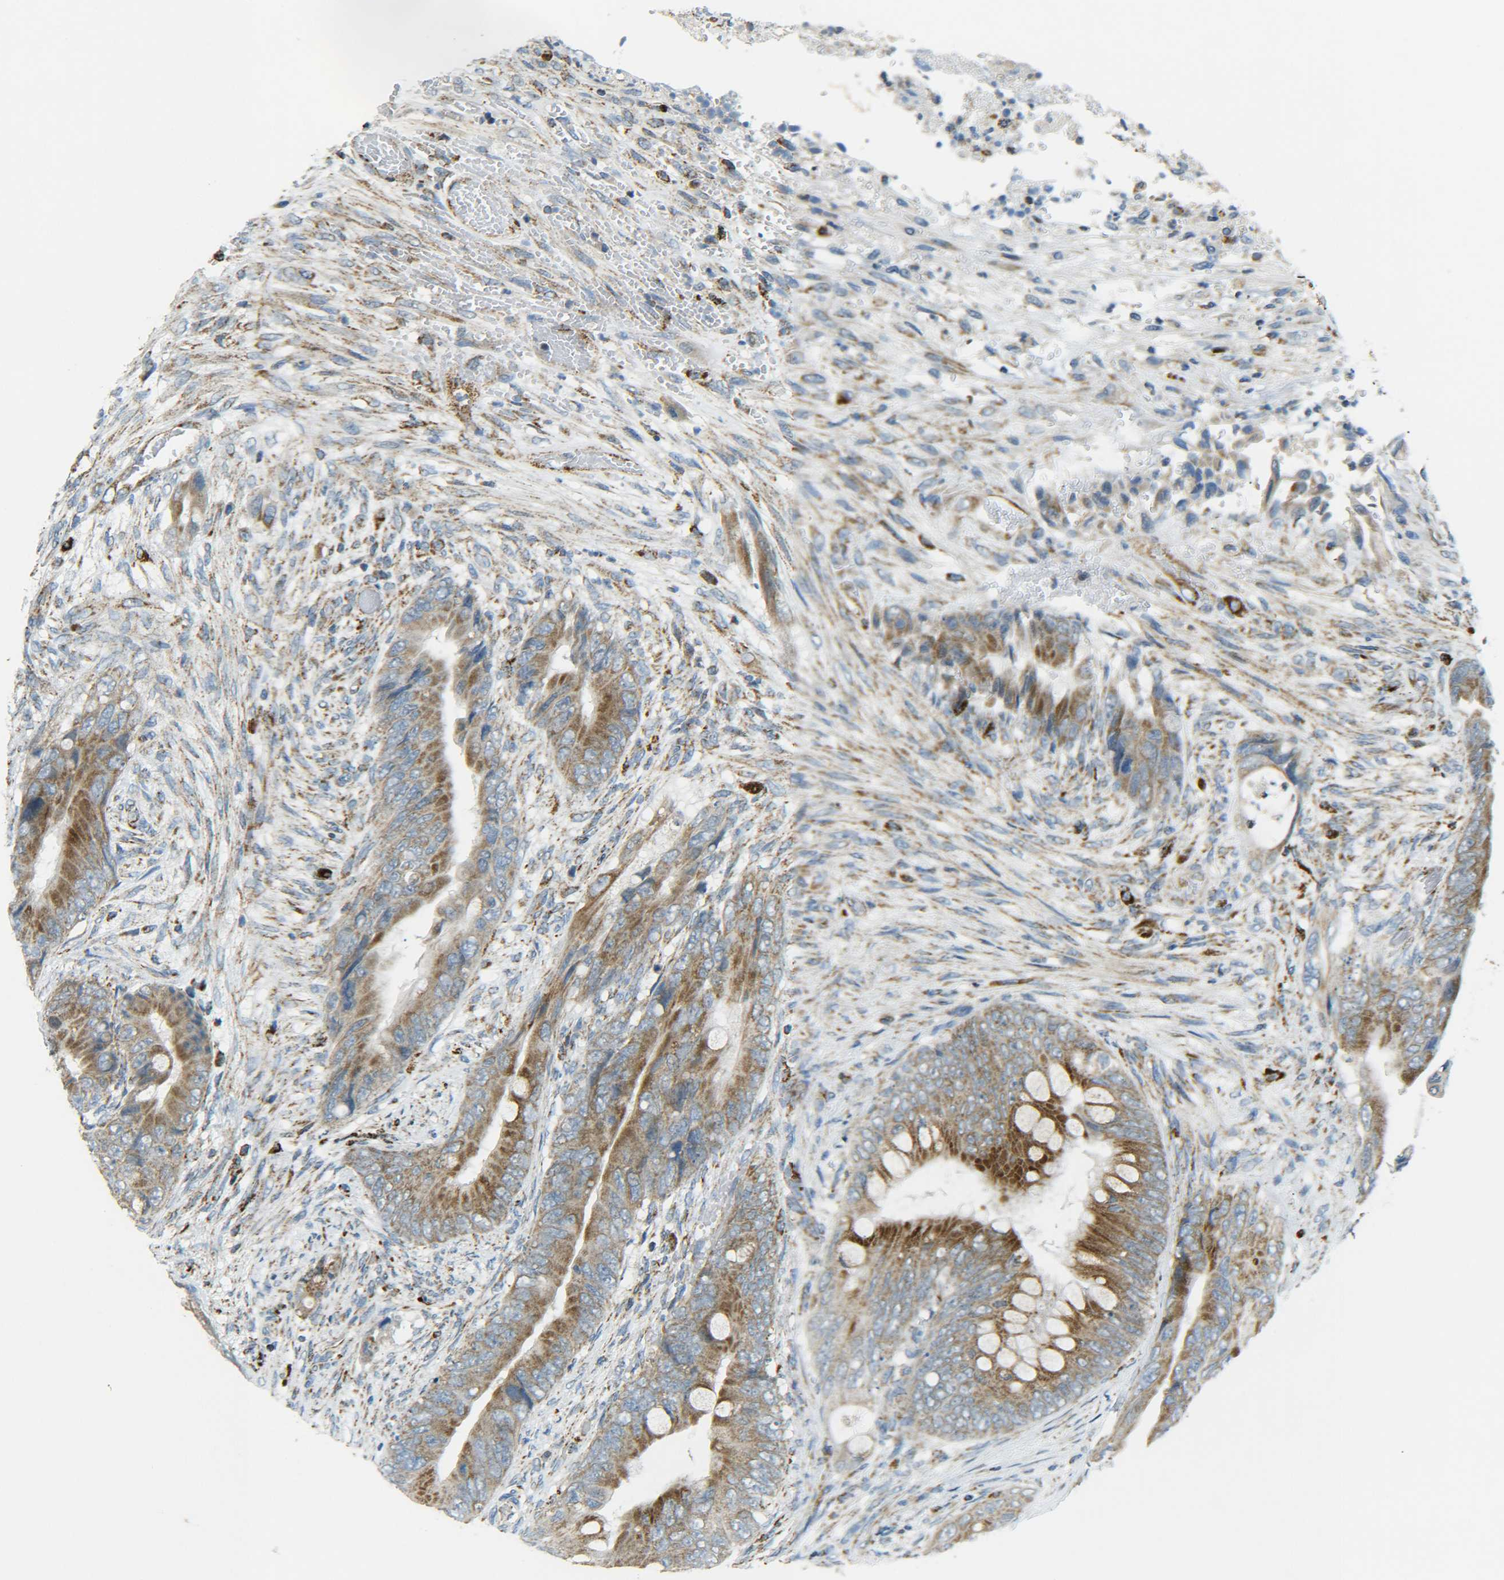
{"staining": {"intensity": "moderate", "quantity": ">75%", "location": "cytoplasmic/membranous"}, "tissue": "colorectal cancer", "cell_type": "Tumor cells", "image_type": "cancer", "snomed": [{"axis": "morphology", "description": "Adenocarcinoma, NOS"}, {"axis": "topography", "description": "Rectum"}], "caption": "Immunohistochemistry of colorectal cancer demonstrates medium levels of moderate cytoplasmic/membranous expression in about >75% of tumor cells.", "gene": "CYB5R1", "patient": {"sex": "female", "age": 77}}